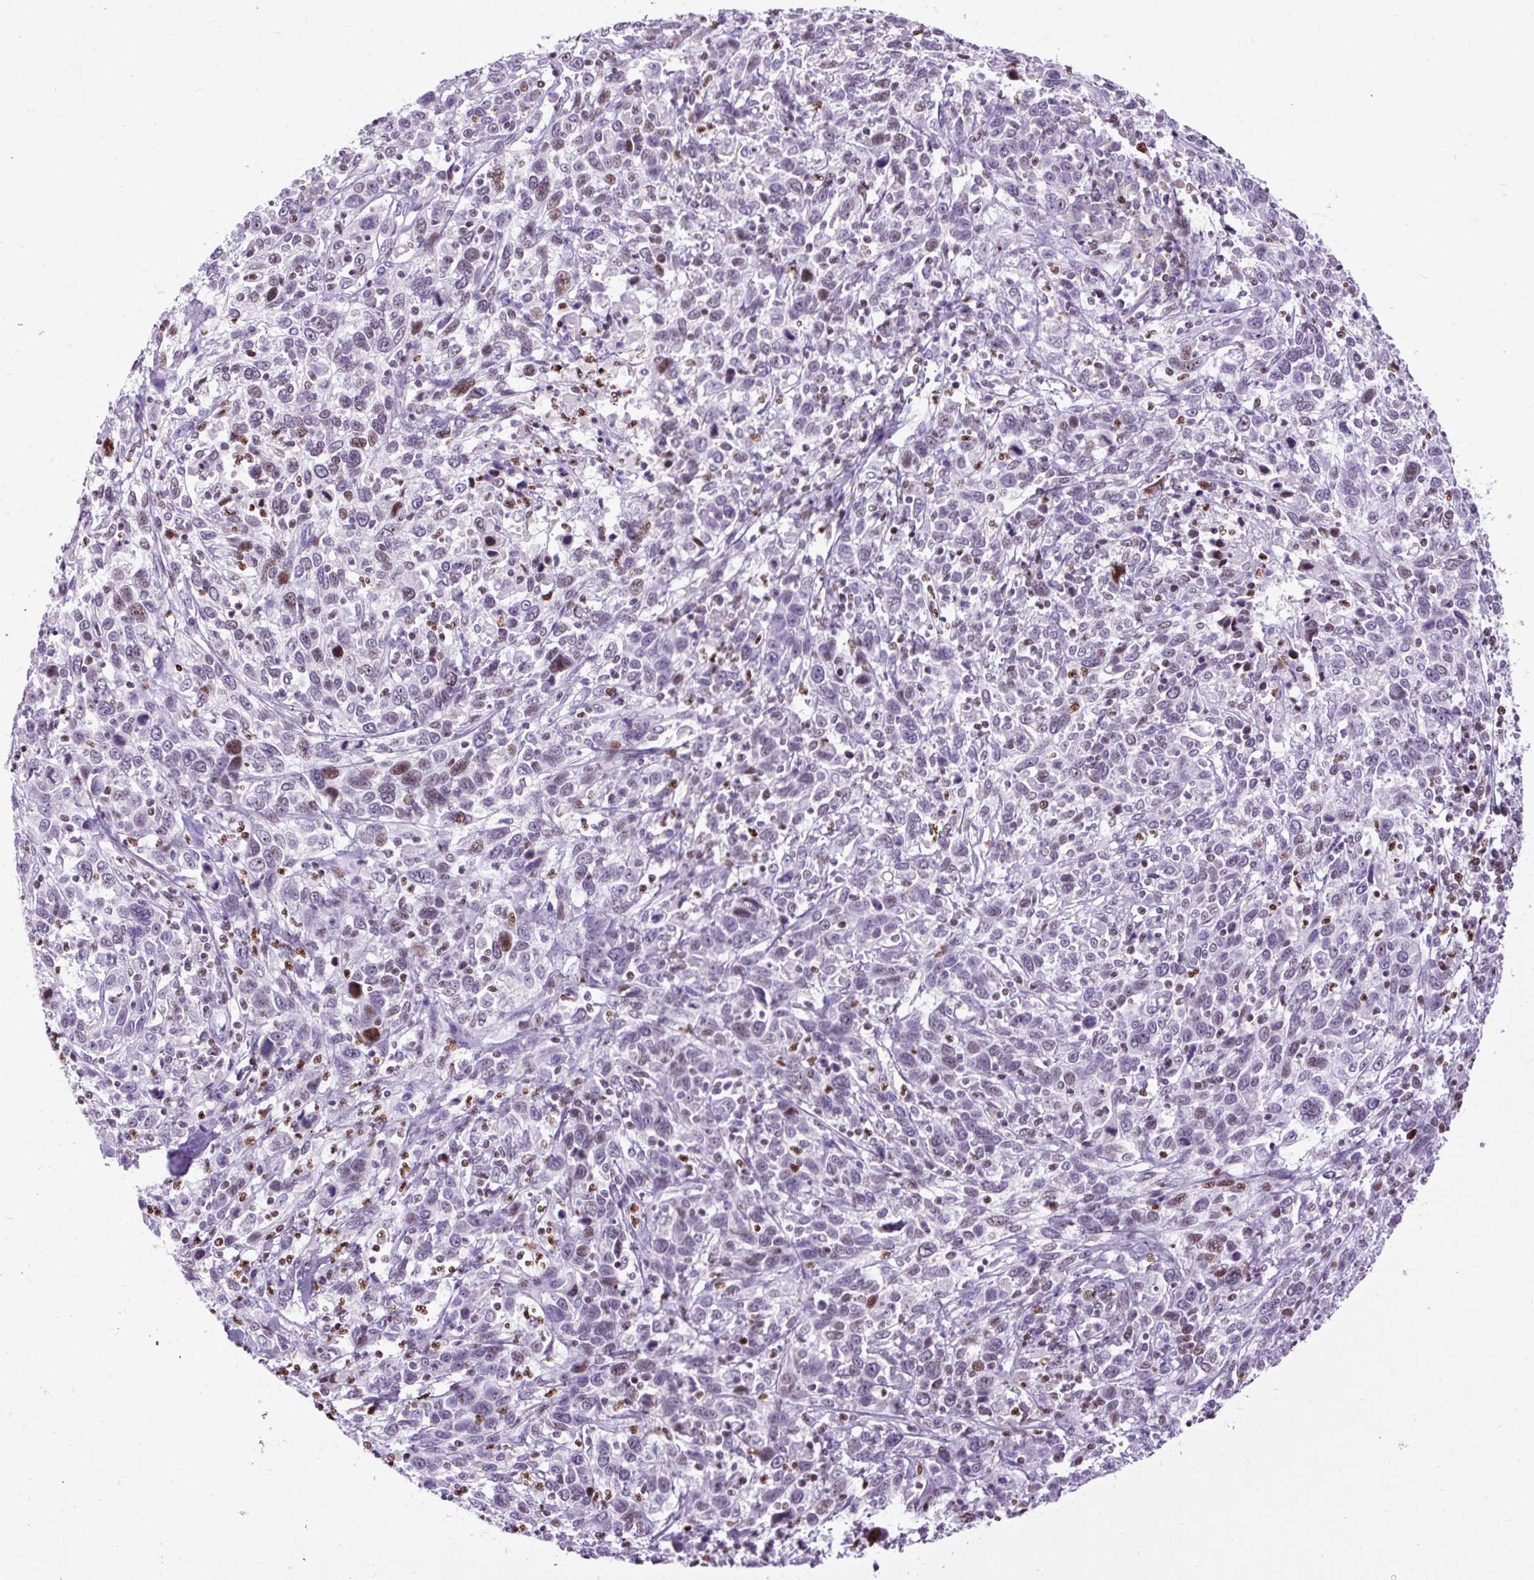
{"staining": {"intensity": "moderate", "quantity": "25%-75%", "location": "nuclear"}, "tissue": "cervical cancer", "cell_type": "Tumor cells", "image_type": "cancer", "snomed": [{"axis": "morphology", "description": "Squamous cell carcinoma, NOS"}, {"axis": "topography", "description": "Cervix"}], "caption": "IHC of human cervical squamous cell carcinoma exhibits medium levels of moderate nuclear positivity in about 25%-75% of tumor cells.", "gene": "SPC24", "patient": {"sex": "female", "age": 46}}